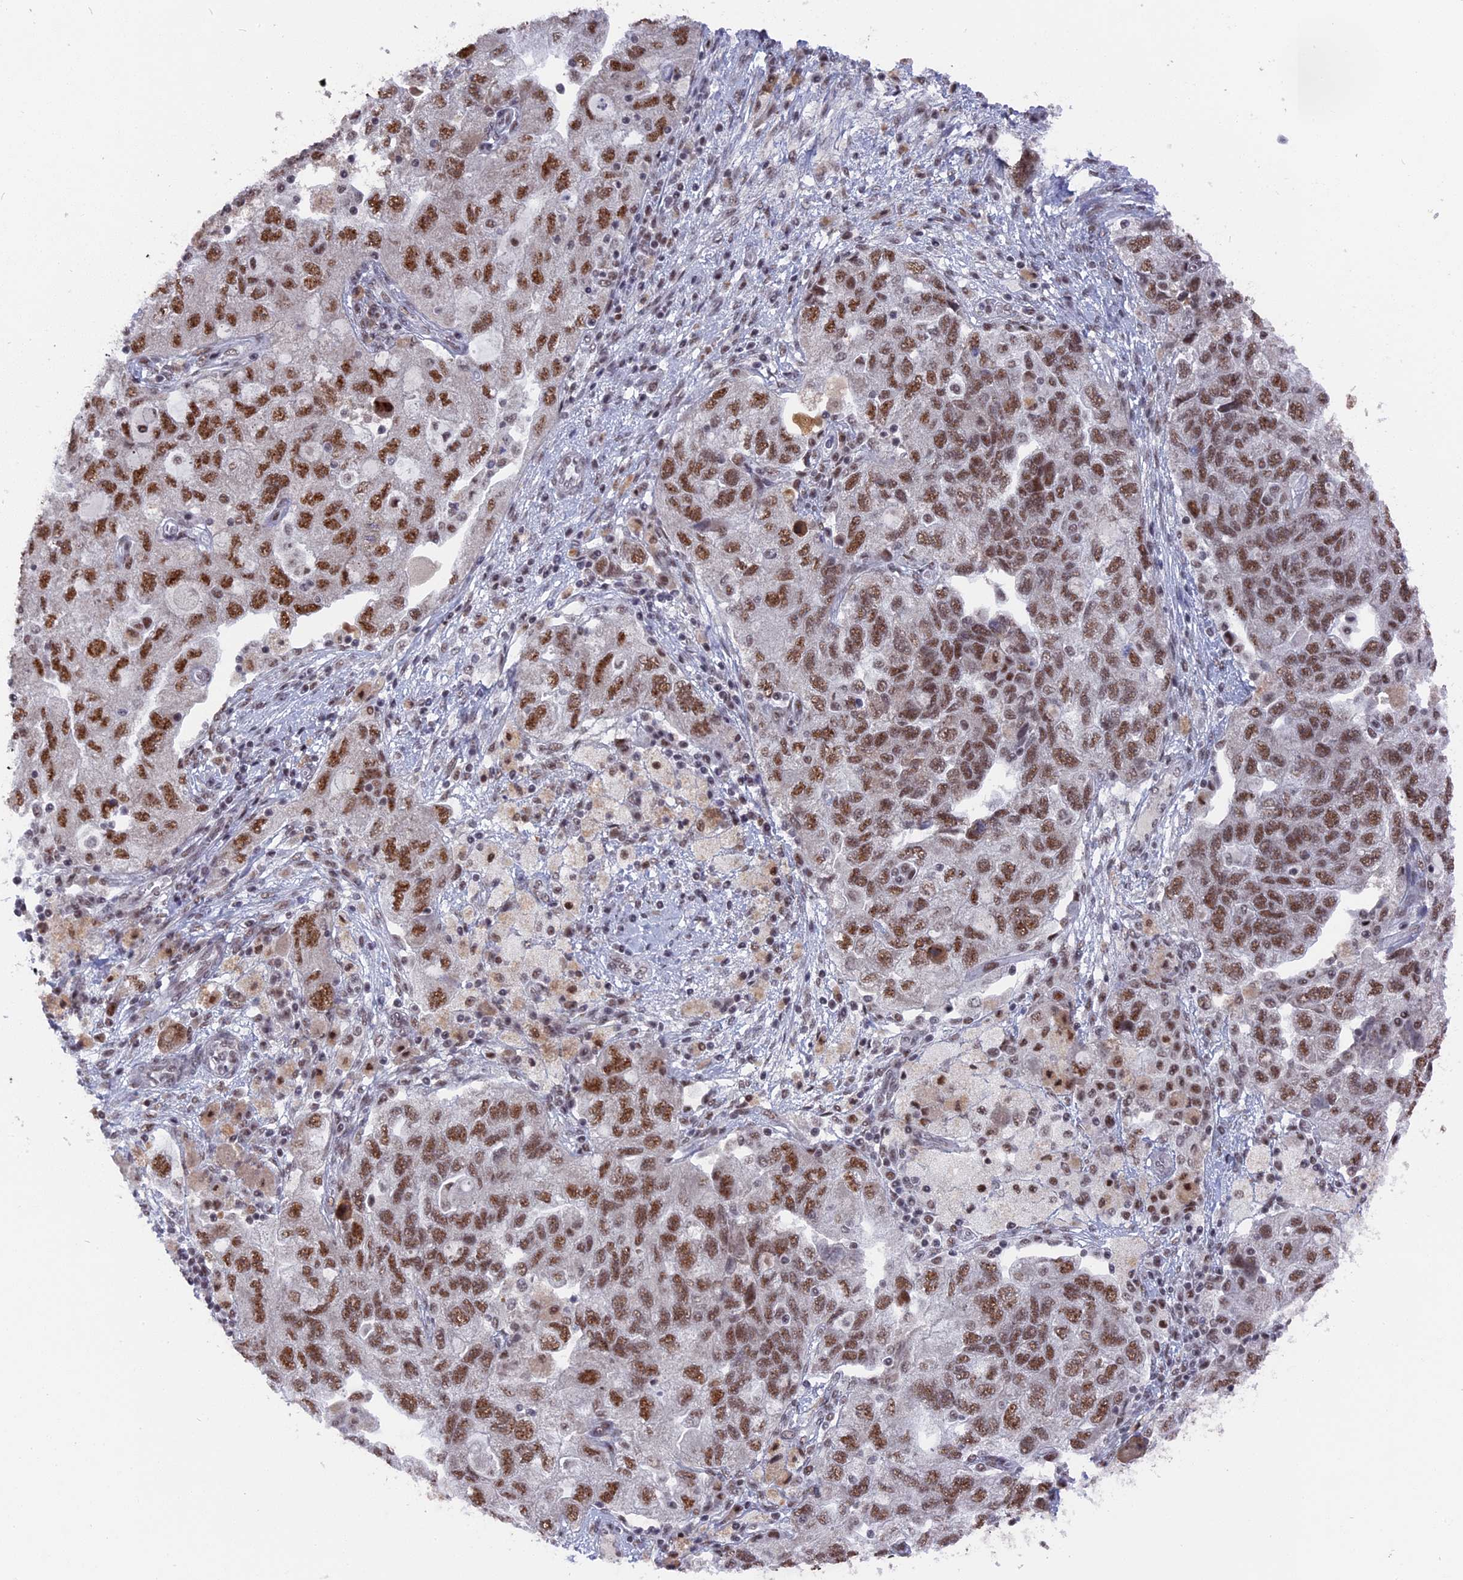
{"staining": {"intensity": "moderate", "quantity": ">75%", "location": "nuclear"}, "tissue": "ovarian cancer", "cell_type": "Tumor cells", "image_type": "cancer", "snomed": [{"axis": "morphology", "description": "Carcinoma, NOS"}, {"axis": "morphology", "description": "Cystadenocarcinoma, serous, NOS"}, {"axis": "topography", "description": "Ovary"}], "caption": "Moderate nuclear staining is appreciated in approximately >75% of tumor cells in ovarian carcinoma.", "gene": "SF3A2", "patient": {"sex": "female", "age": 69}}